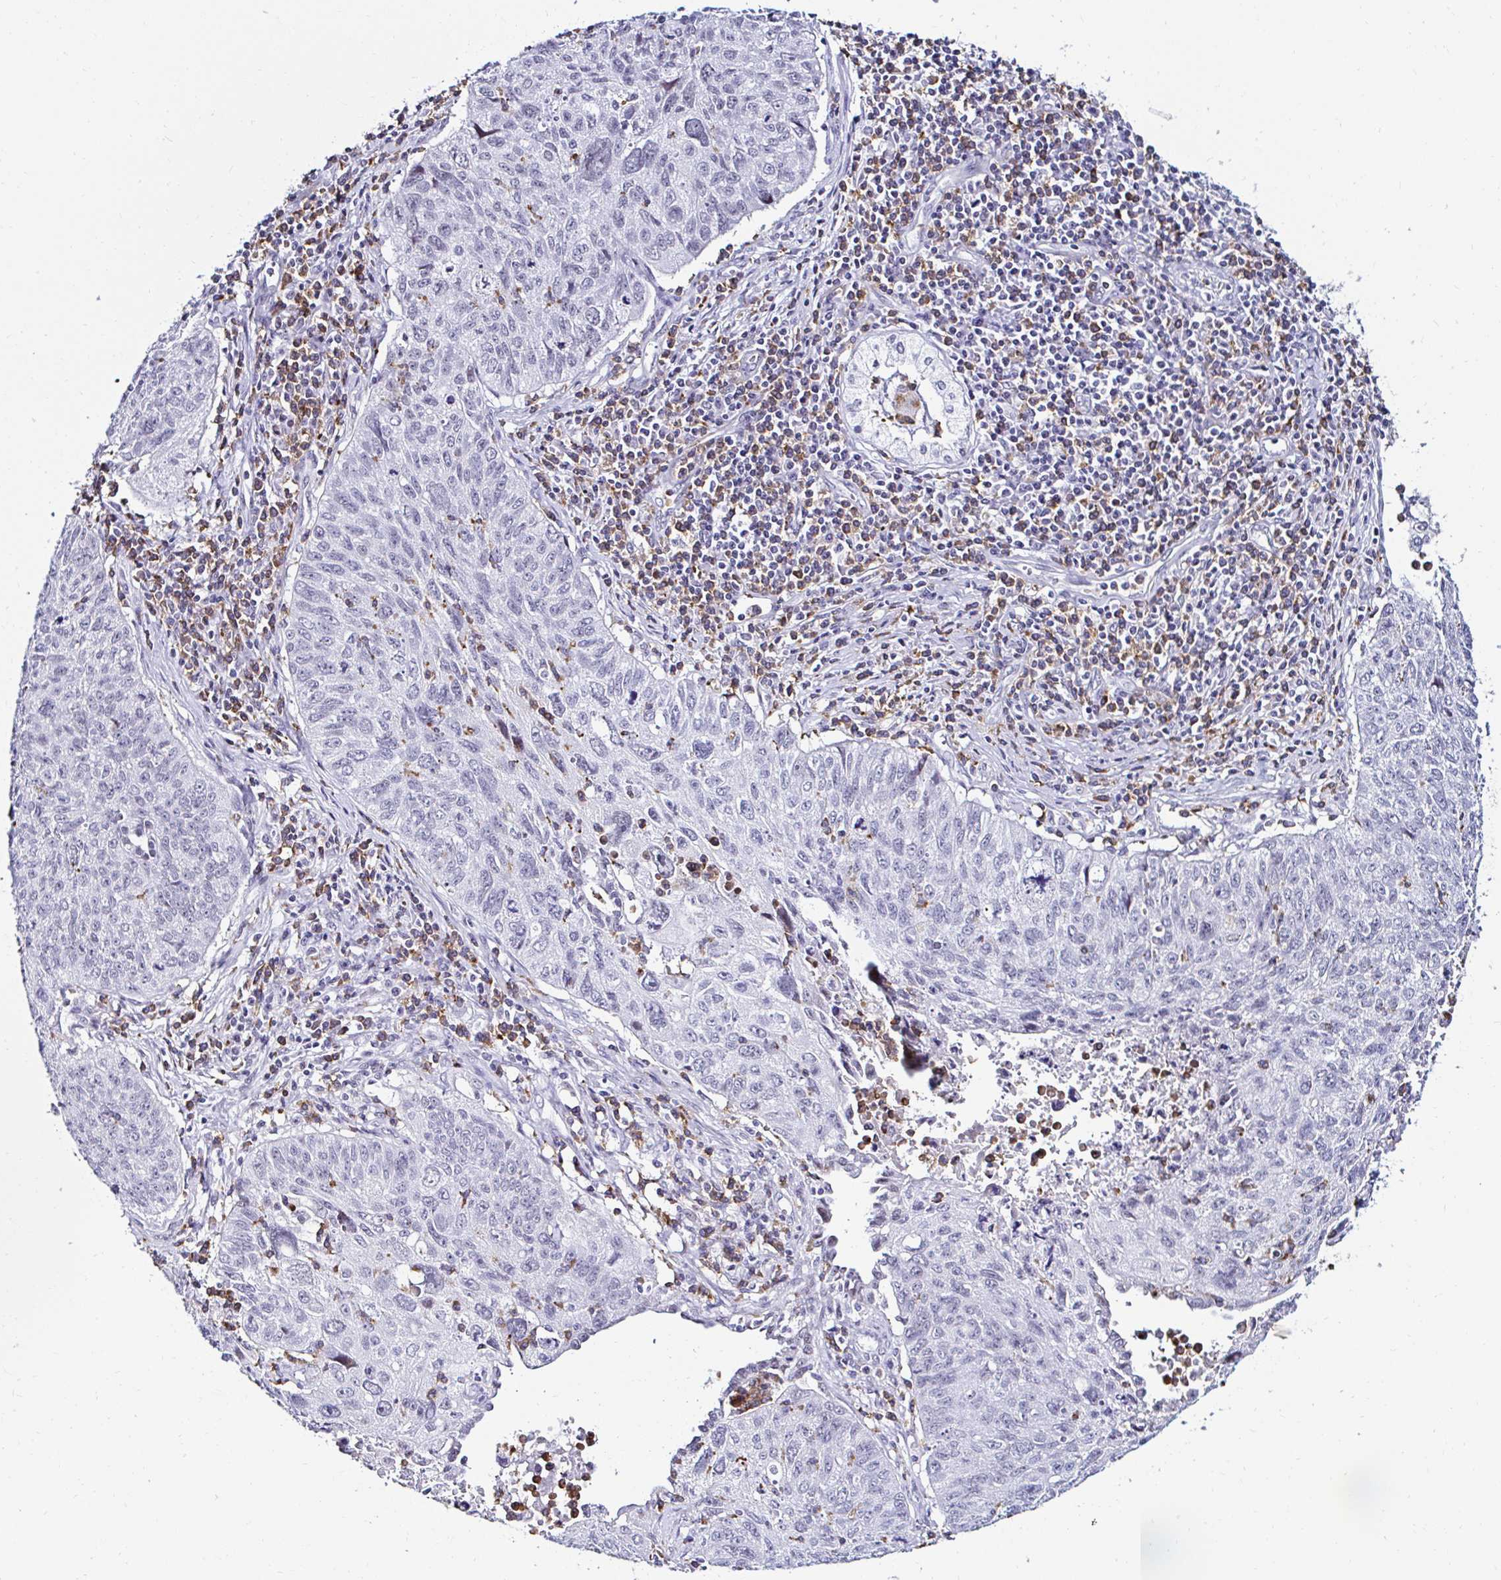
{"staining": {"intensity": "negative", "quantity": "none", "location": "none"}, "tissue": "lung cancer", "cell_type": "Tumor cells", "image_type": "cancer", "snomed": [{"axis": "morphology", "description": "Normal morphology"}, {"axis": "morphology", "description": "Aneuploidy"}, {"axis": "morphology", "description": "Squamous cell carcinoma, NOS"}, {"axis": "topography", "description": "Lymph node"}, {"axis": "topography", "description": "Lung"}], "caption": "A histopathology image of human lung squamous cell carcinoma is negative for staining in tumor cells. The staining was performed using DAB (3,3'-diaminobenzidine) to visualize the protein expression in brown, while the nuclei were stained in blue with hematoxylin (Magnification: 20x).", "gene": "CYBB", "patient": {"sex": "female", "age": 76}}